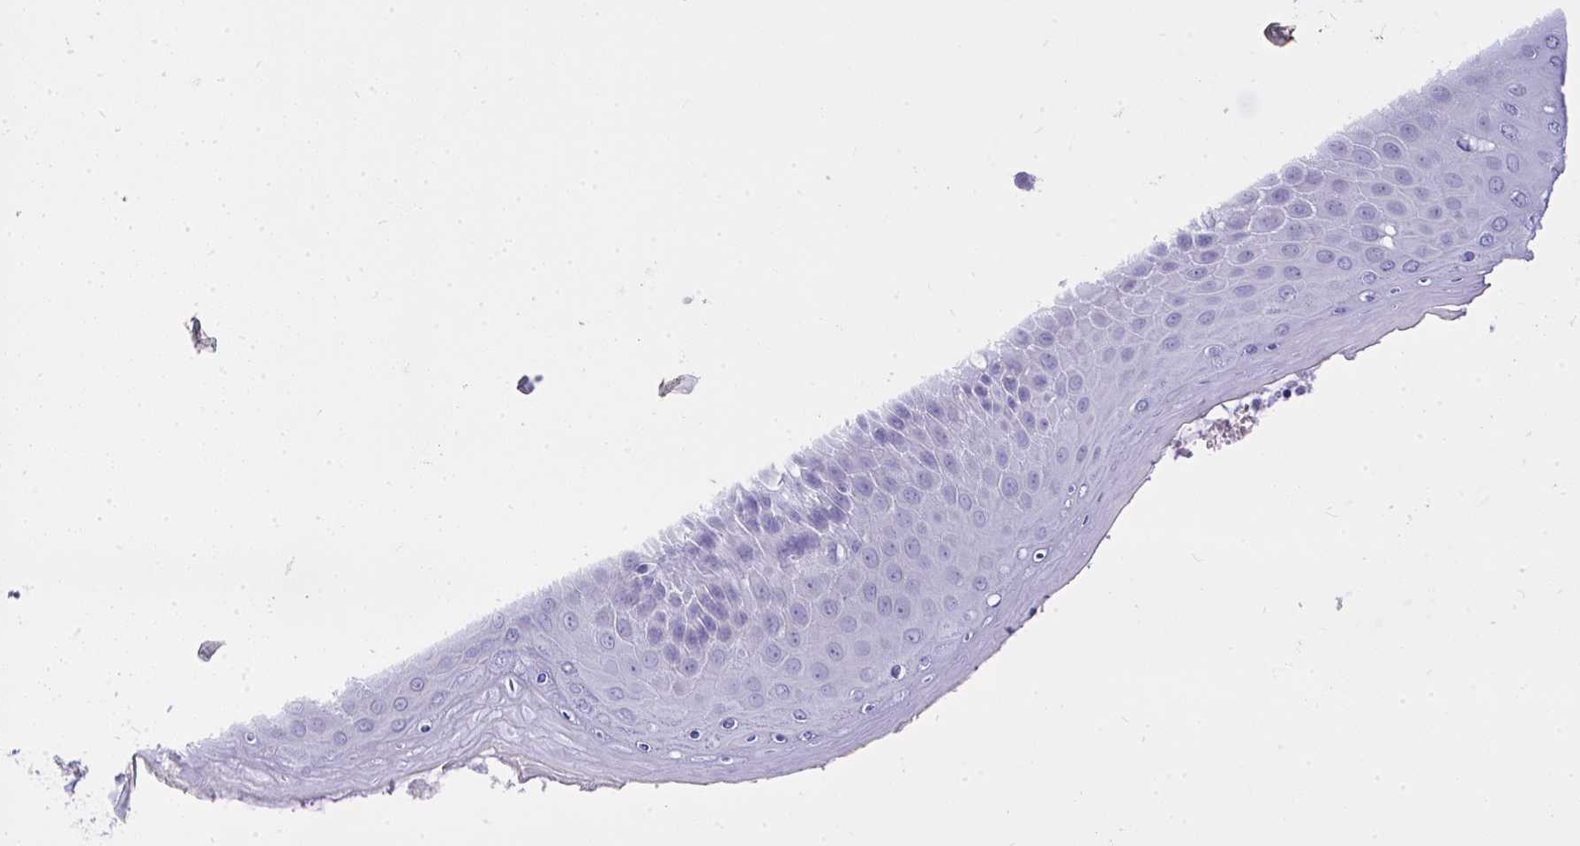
{"staining": {"intensity": "negative", "quantity": "none", "location": "none"}, "tissue": "skin", "cell_type": "Epidermal cells", "image_type": "normal", "snomed": [{"axis": "morphology", "description": "Normal tissue, NOS"}, {"axis": "topography", "description": "Anal"}, {"axis": "topography", "description": "Peripheral nerve tissue"}], "caption": "This is an IHC photomicrograph of unremarkable human skin. There is no expression in epidermal cells.", "gene": "MS4A12", "patient": {"sex": "male", "age": 51}}